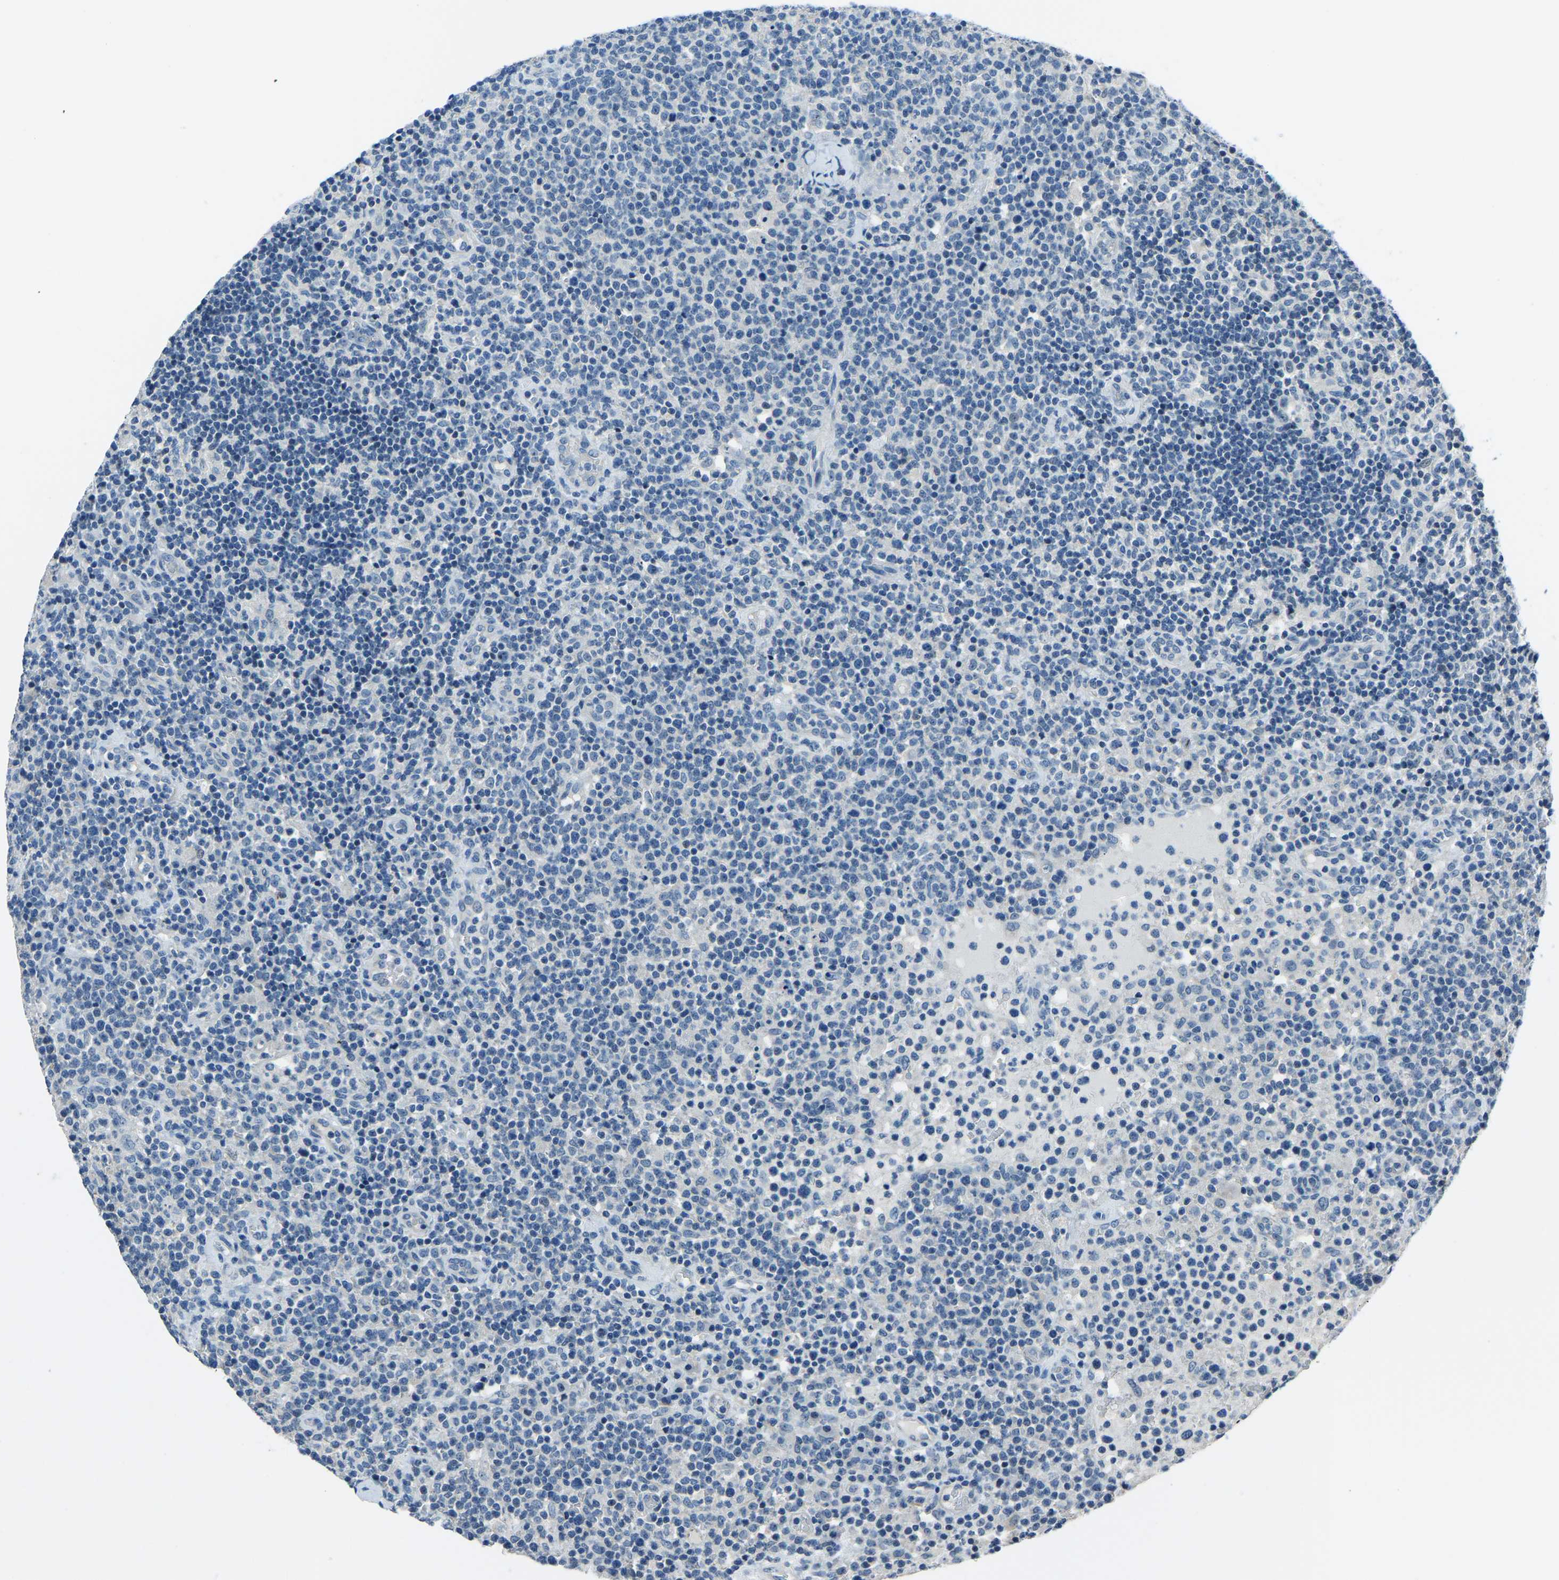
{"staining": {"intensity": "negative", "quantity": "none", "location": "none"}, "tissue": "lymphoma", "cell_type": "Tumor cells", "image_type": "cancer", "snomed": [{"axis": "morphology", "description": "Malignant lymphoma, non-Hodgkin's type, High grade"}, {"axis": "topography", "description": "Lymph node"}], "caption": "A photomicrograph of lymphoma stained for a protein shows no brown staining in tumor cells. (DAB immunohistochemistry, high magnification).", "gene": "RRP1", "patient": {"sex": "male", "age": 61}}